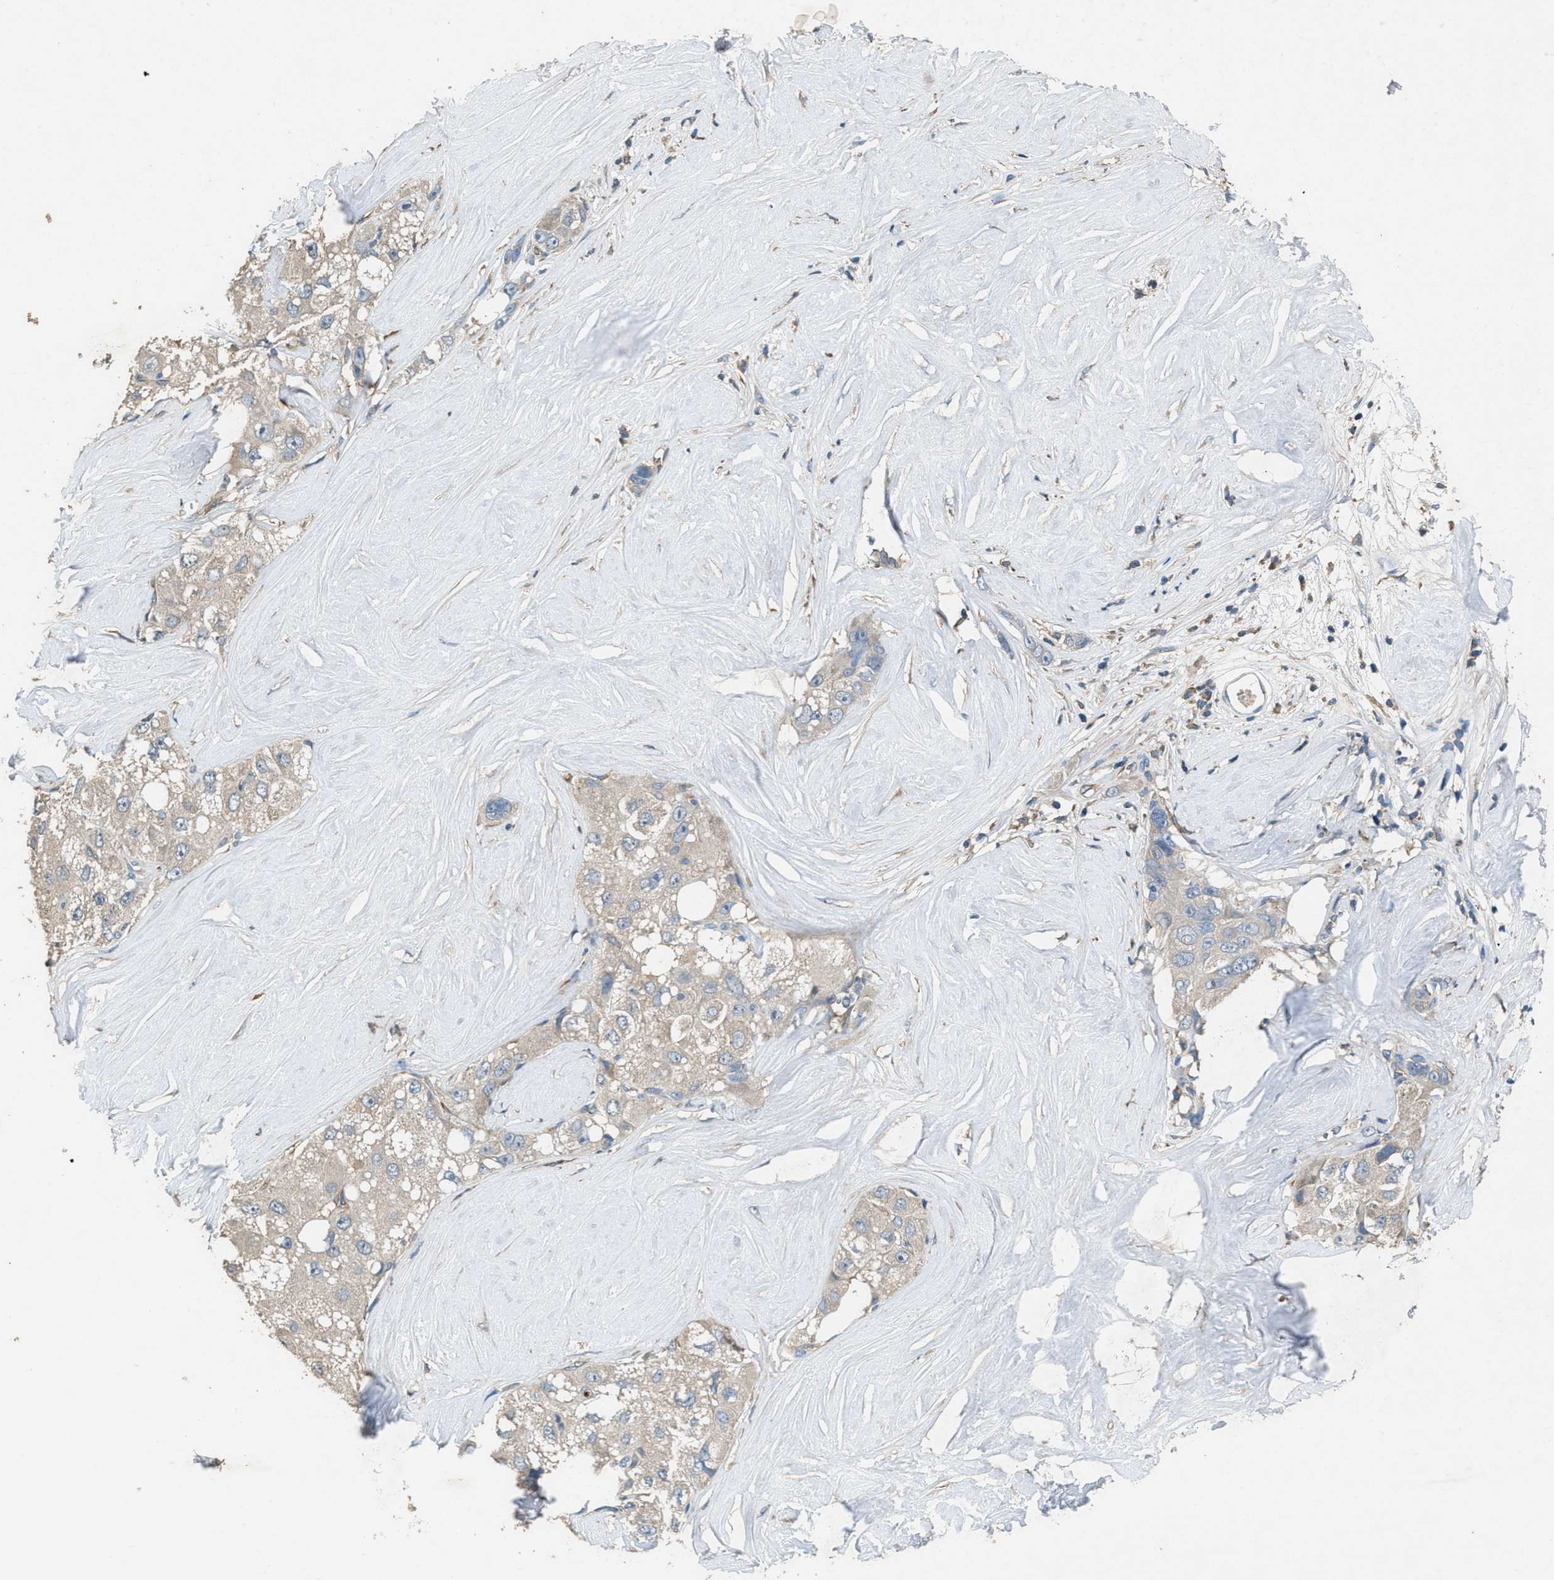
{"staining": {"intensity": "weak", "quantity": "25%-75%", "location": "cytoplasmic/membranous"}, "tissue": "liver cancer", "cell_type": "Tumor cells", "image_type": "cancer", "snomed": [{"axis": "morphology", "description": "Carcinoma, Hepatocellular, NOS"}, {"axis": "topography", "description": "Liver"}], "caption": "Immunohistochemistry micrograph of neoplastic tissue: human liver cancer stained using IHC exhibits low levels of weak protein expression localized specifically in the cytoplasmic/membranous of tumor cells, appearing as a cytoplasmic/membranous brown color.", "gene": "DGKE", "patient": {"sex": "male", "age": 80}}